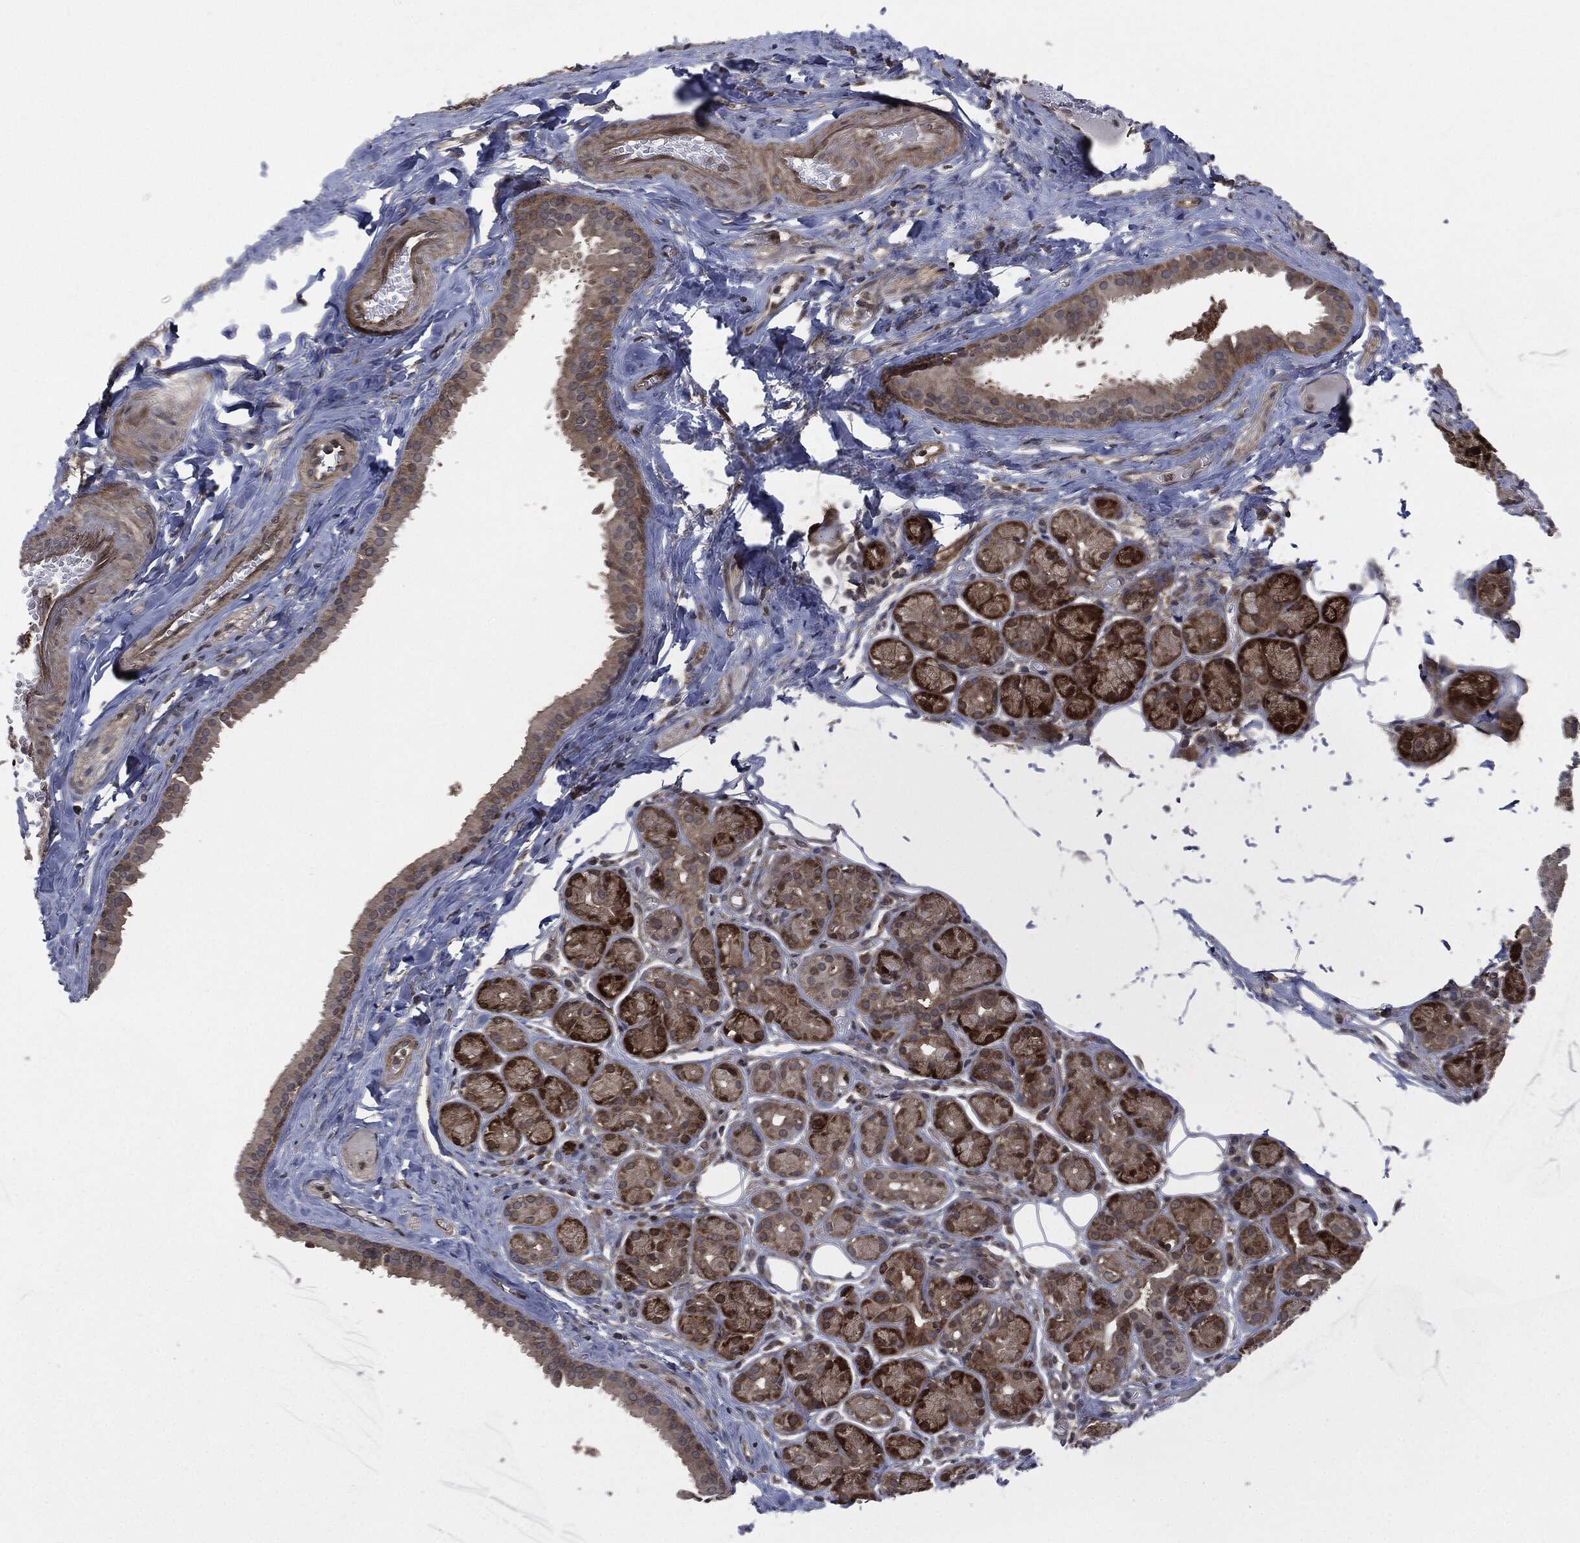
{"staining": {"intensity": "strong", "quantity": "25%-75%", "location": "cytoplasmic/membranous"}, "tissue": "salivary gland", "cell_type": "Glandular cells", "image_type": "normal", "snomed": [{"axis": "morphology", "description": "Normal tissue, NOS"}, {"axis": "topography", "description": "Salivary gland"}], "caption": "Approximately 25%-75% of glandular cells in normal salivary gland display strong cytoplasmic/membranous protein positivity as visualized by brown immunohistochemical staining.", "gene": "HRAS", "patient": {"sex": "male", "age": 71}}